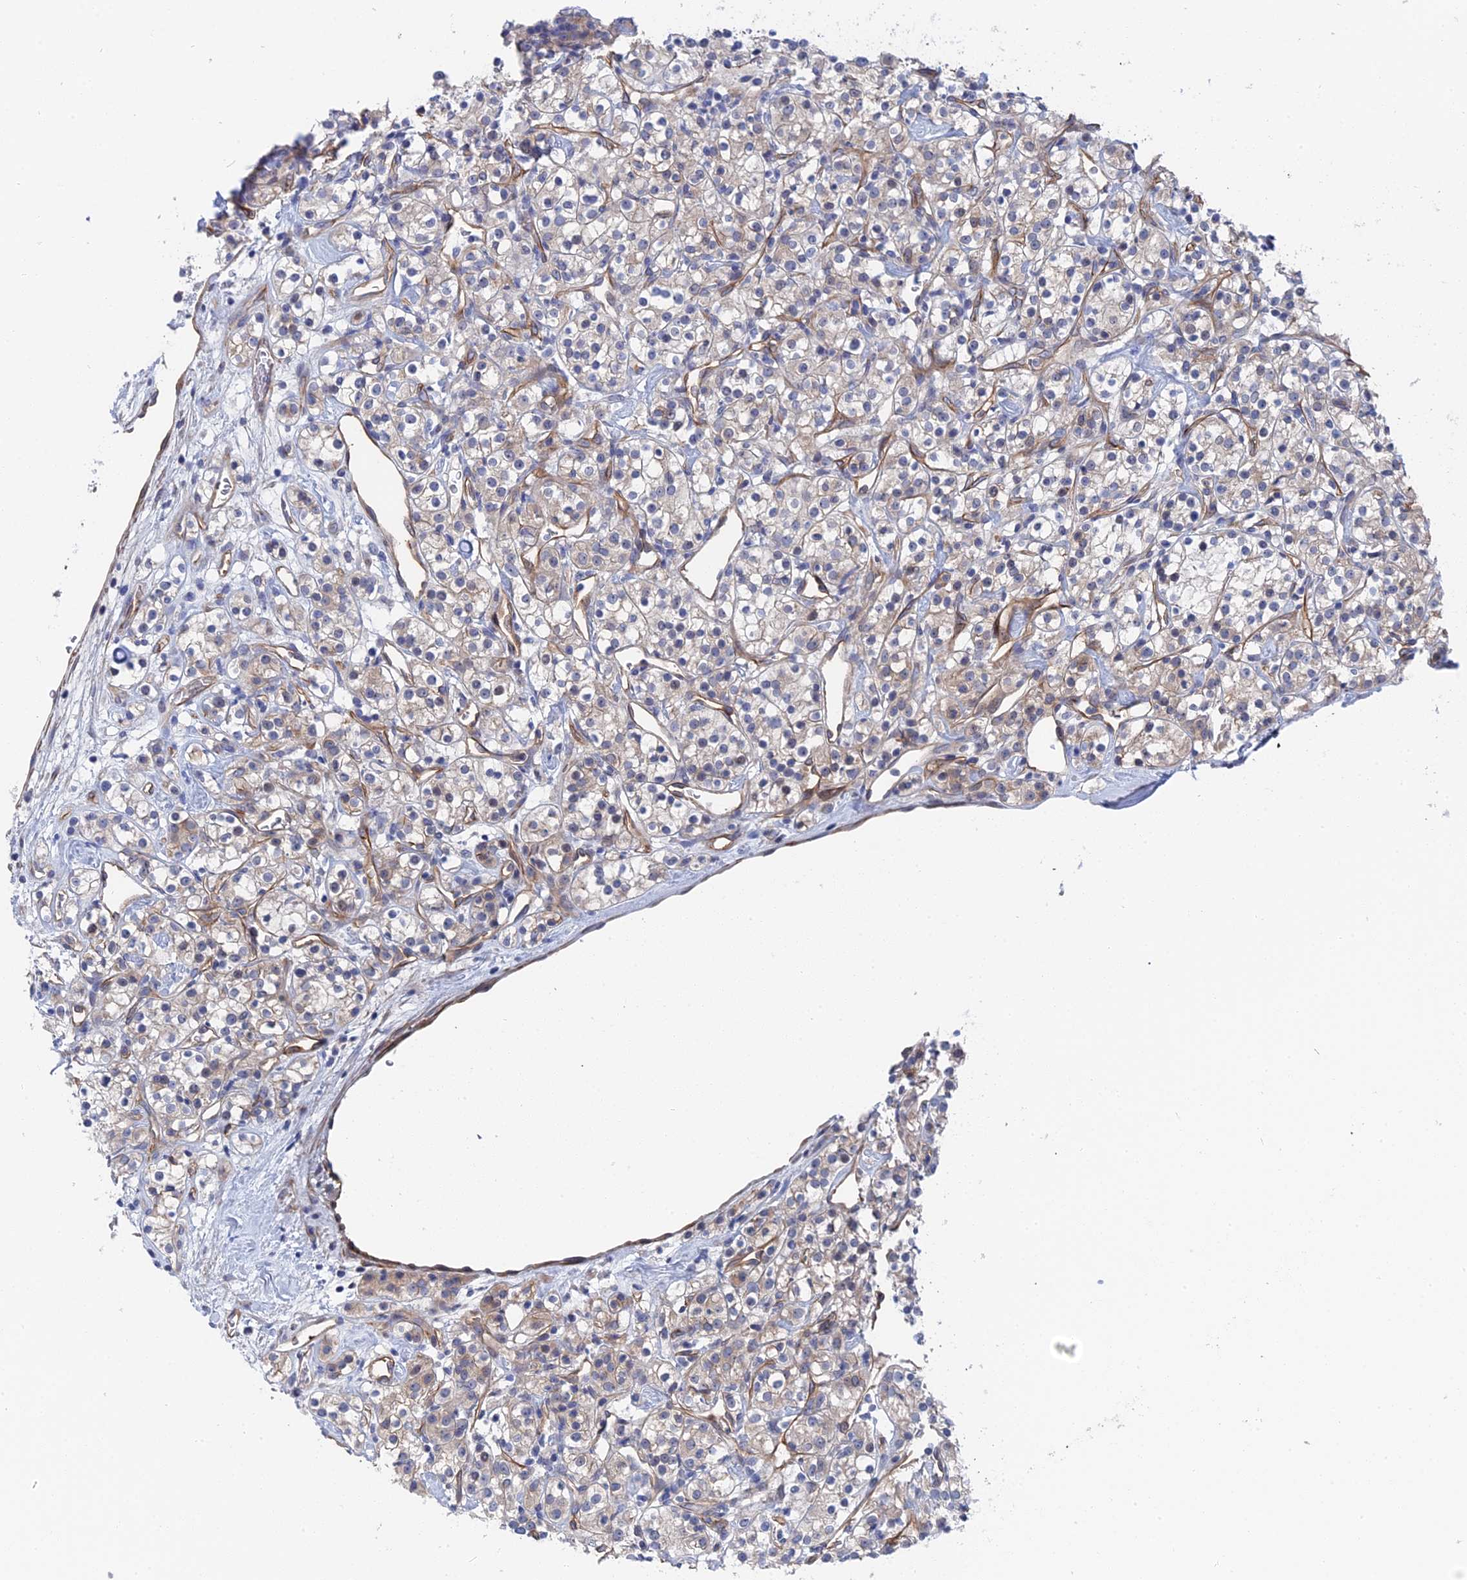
{"staining": {"intensity": "negative", "quantity": "none", "location": "none"}, "tissue": "renal cancer", "cell_type": "Tumor cells", "image_type": "cancer", "snomed": [{"axis": "morphology", "description": "Adenocarcinoma, NOS"}, {"axis": "topography", "description": "Kidney"}], "caption": "A micrograph of human adenocarcinoma (renal) is negative for staining in tumor cells.", "gene": "MTHFSD", "patient": {"sex": "male", "age": 77}}